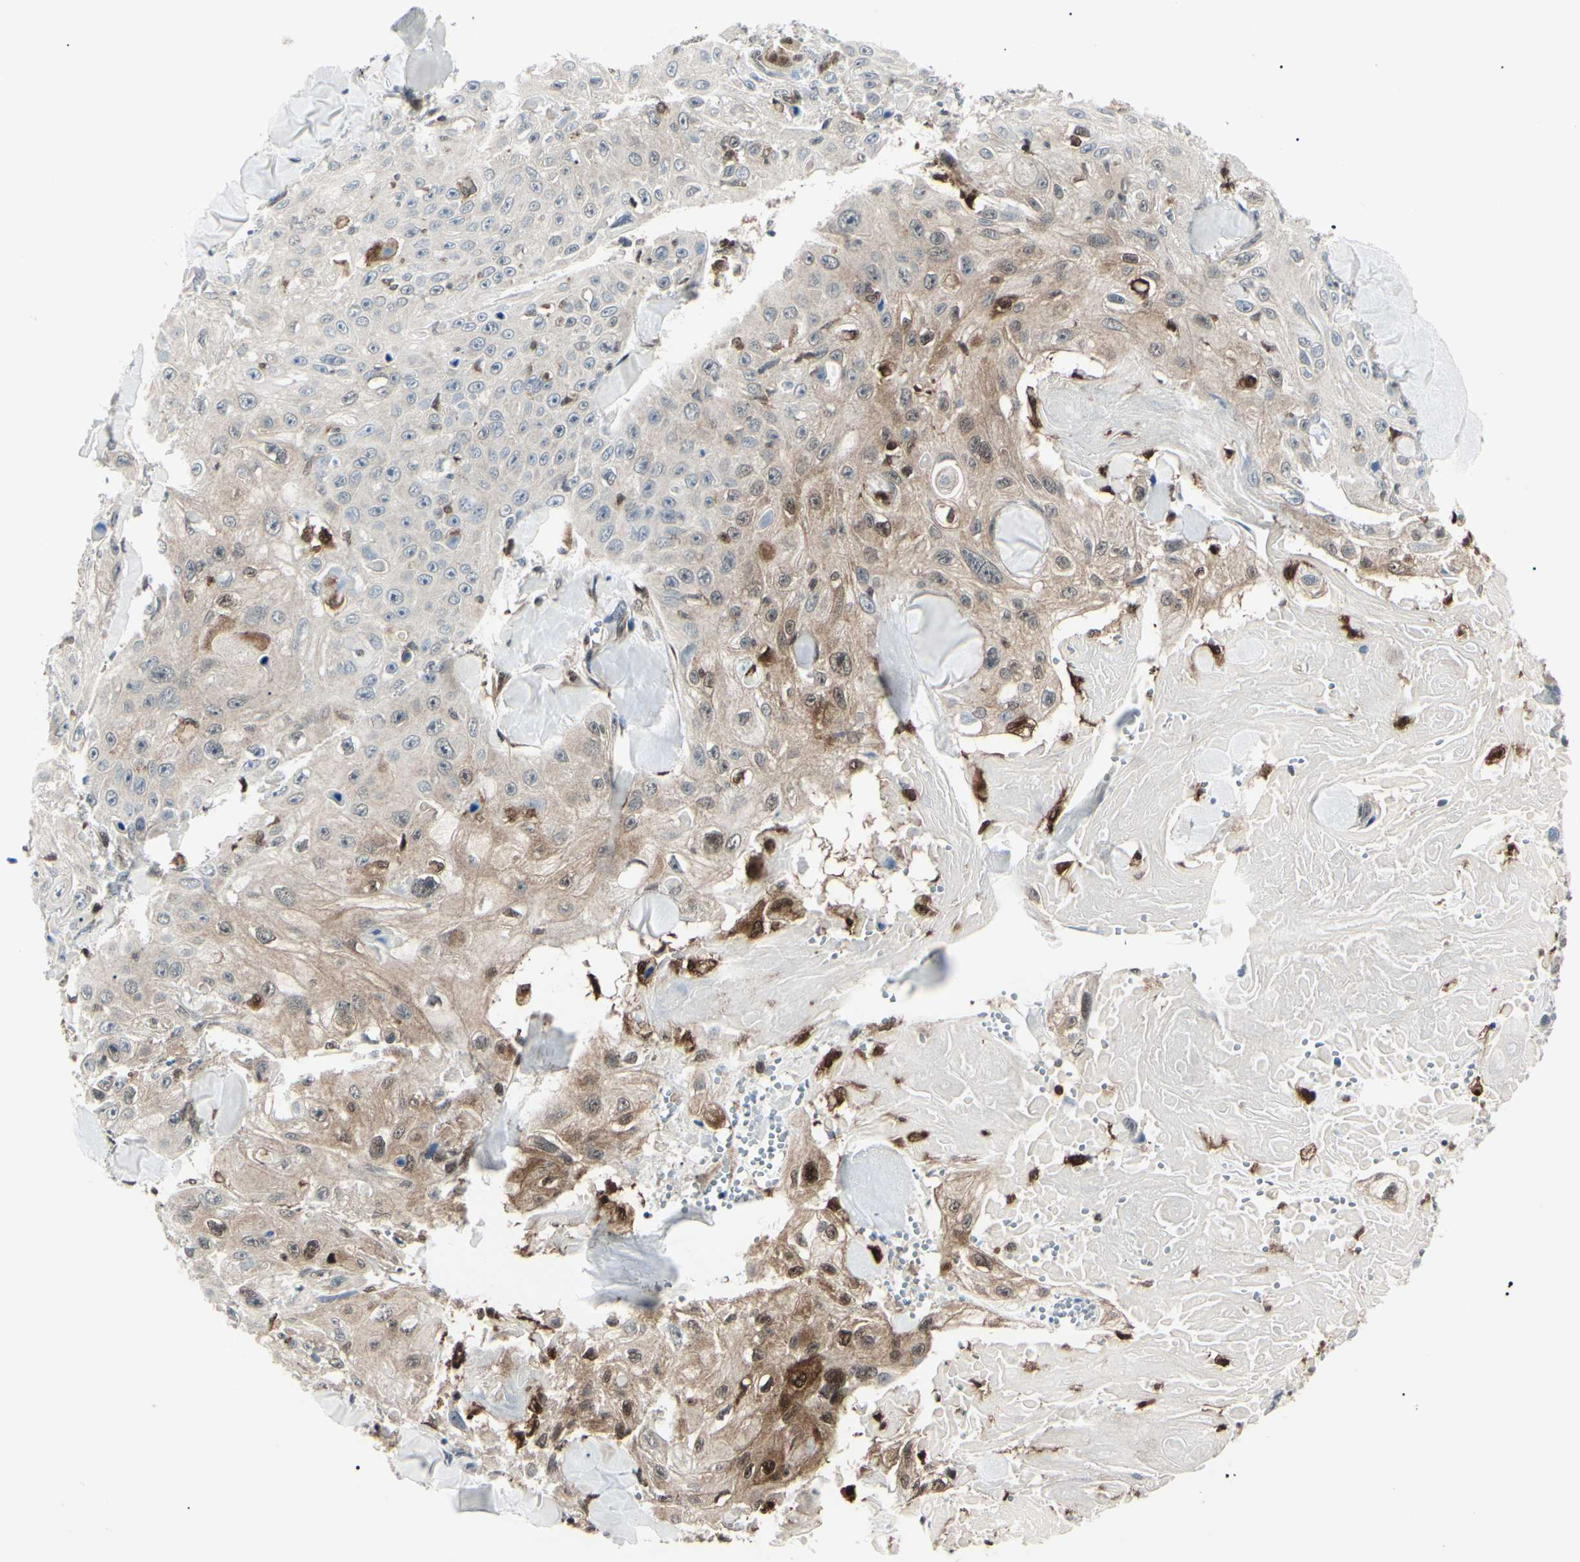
{"staining": {"intensity": "moderate", "quantity": "25%-75%", "location": "cytoplasmic/membranous,nuclear"}, "tissue": "skin cancer", "cell_type": "Tumor cells", "image_type": "cancer", "snomed": [{"axis": "morphology", "description": "Squamous cell carcinoma, NOS"}, {"axis": "topography", "description": "Skin"}], "caption": "Squamous cell carcinoma (skin) stained for a protein (brown) demonstrates moderate cytoplasmic/membranous and nuclear positive positivity in approximately 25%-75% of tumor cells.", "gene": "PGK1", "patient": {"sex": "male", "age": 86}}